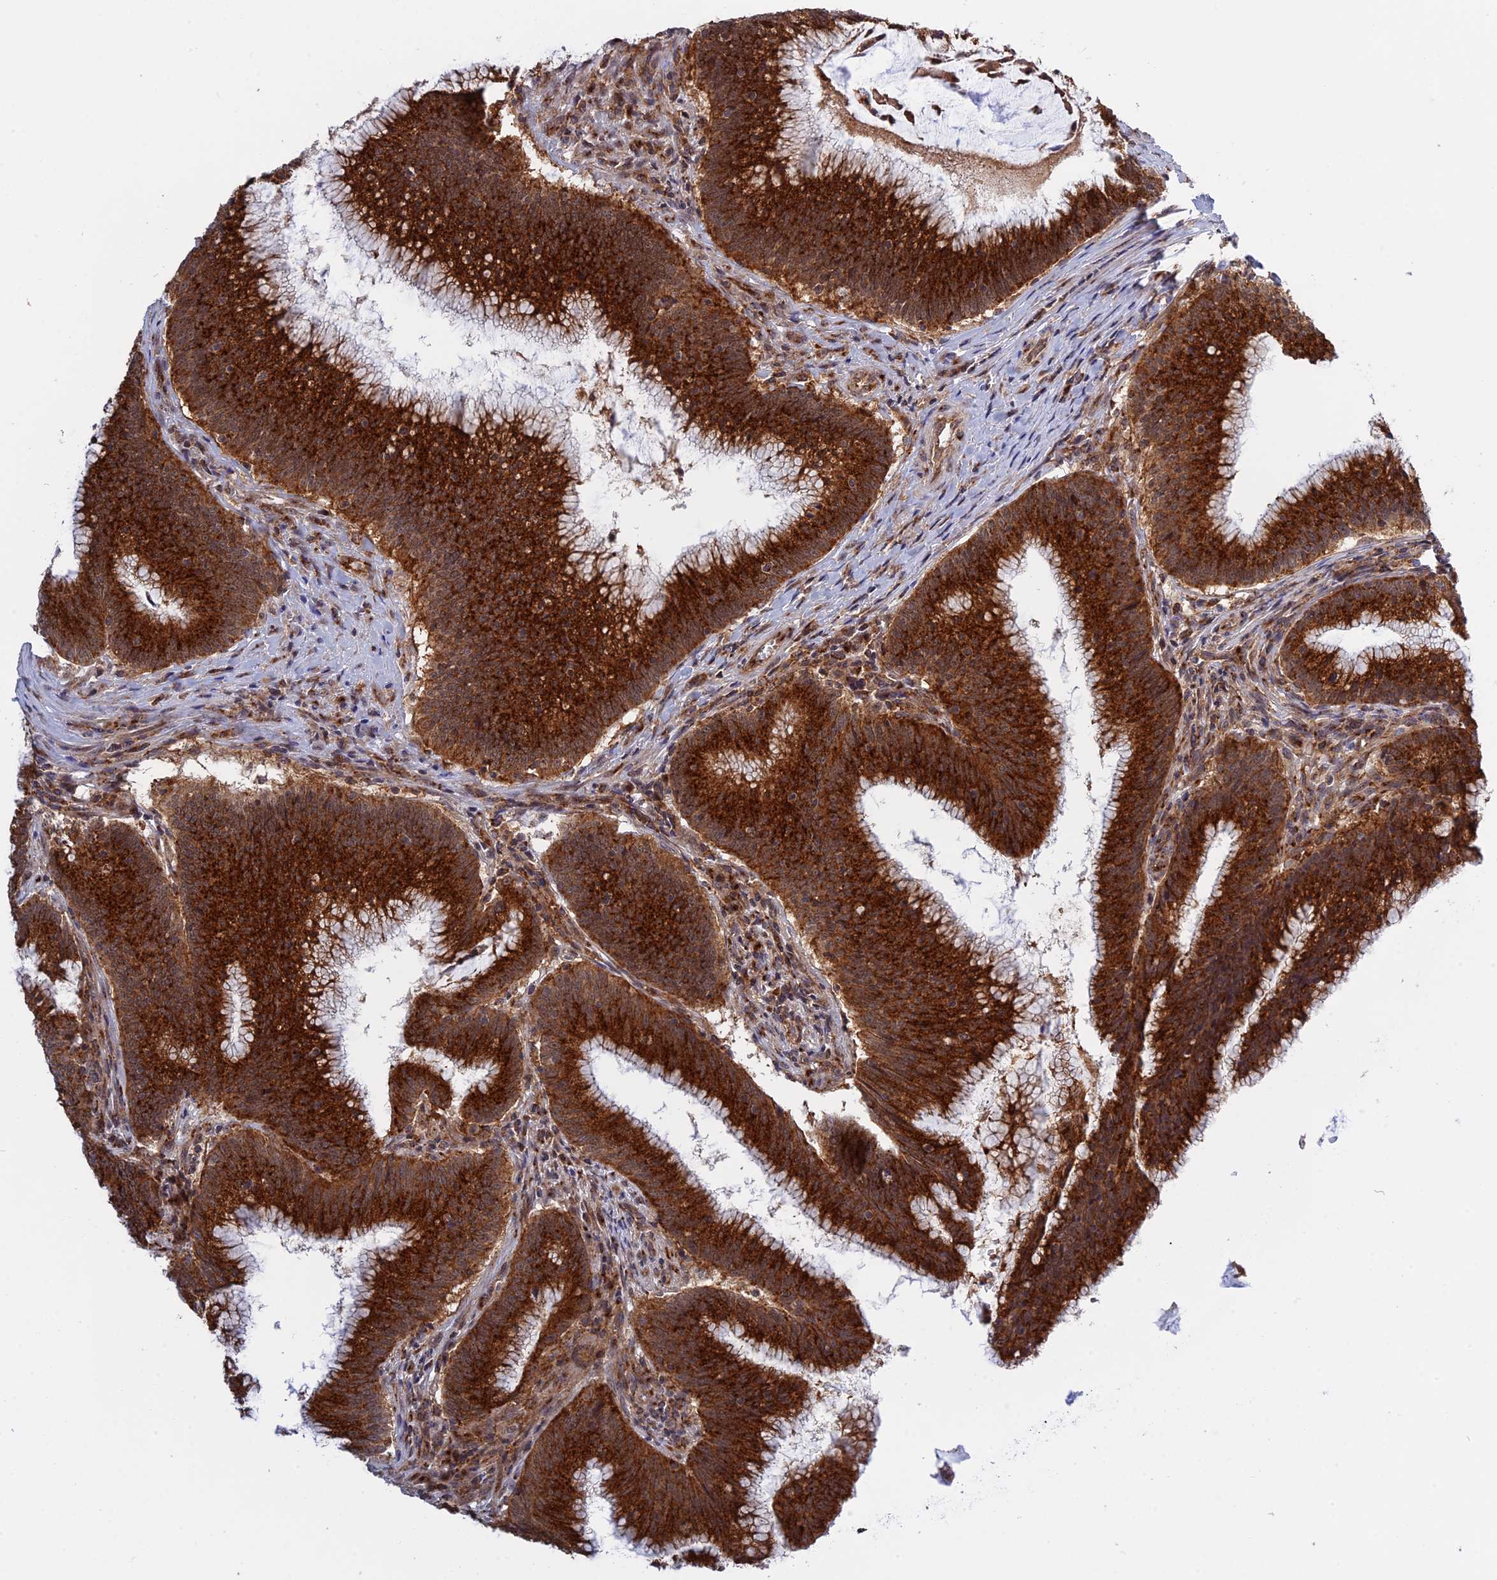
{"staining": {"intensity": "strong", "quantity": ">75%", "location": "cytoplasmic/membranous"}, "tissue": "colorectal cancer", "cell_type": "Tumor cells", "image_type": "cancer", "snomed": [{"axis": "morphology", "description": "Adenocarcinoma, NOS"}, {"axis": "topography", "description": "Rectum"}], "caption": "Colorectal cancer (adenocarcinoma) tissue shows strong cytoplasmic/membranous positivity in approximately >75% of tumor cells, visualized by immunohistochemistry.", "gene": "CLINT1", "patient": {"sex": "female", "age": 77}}